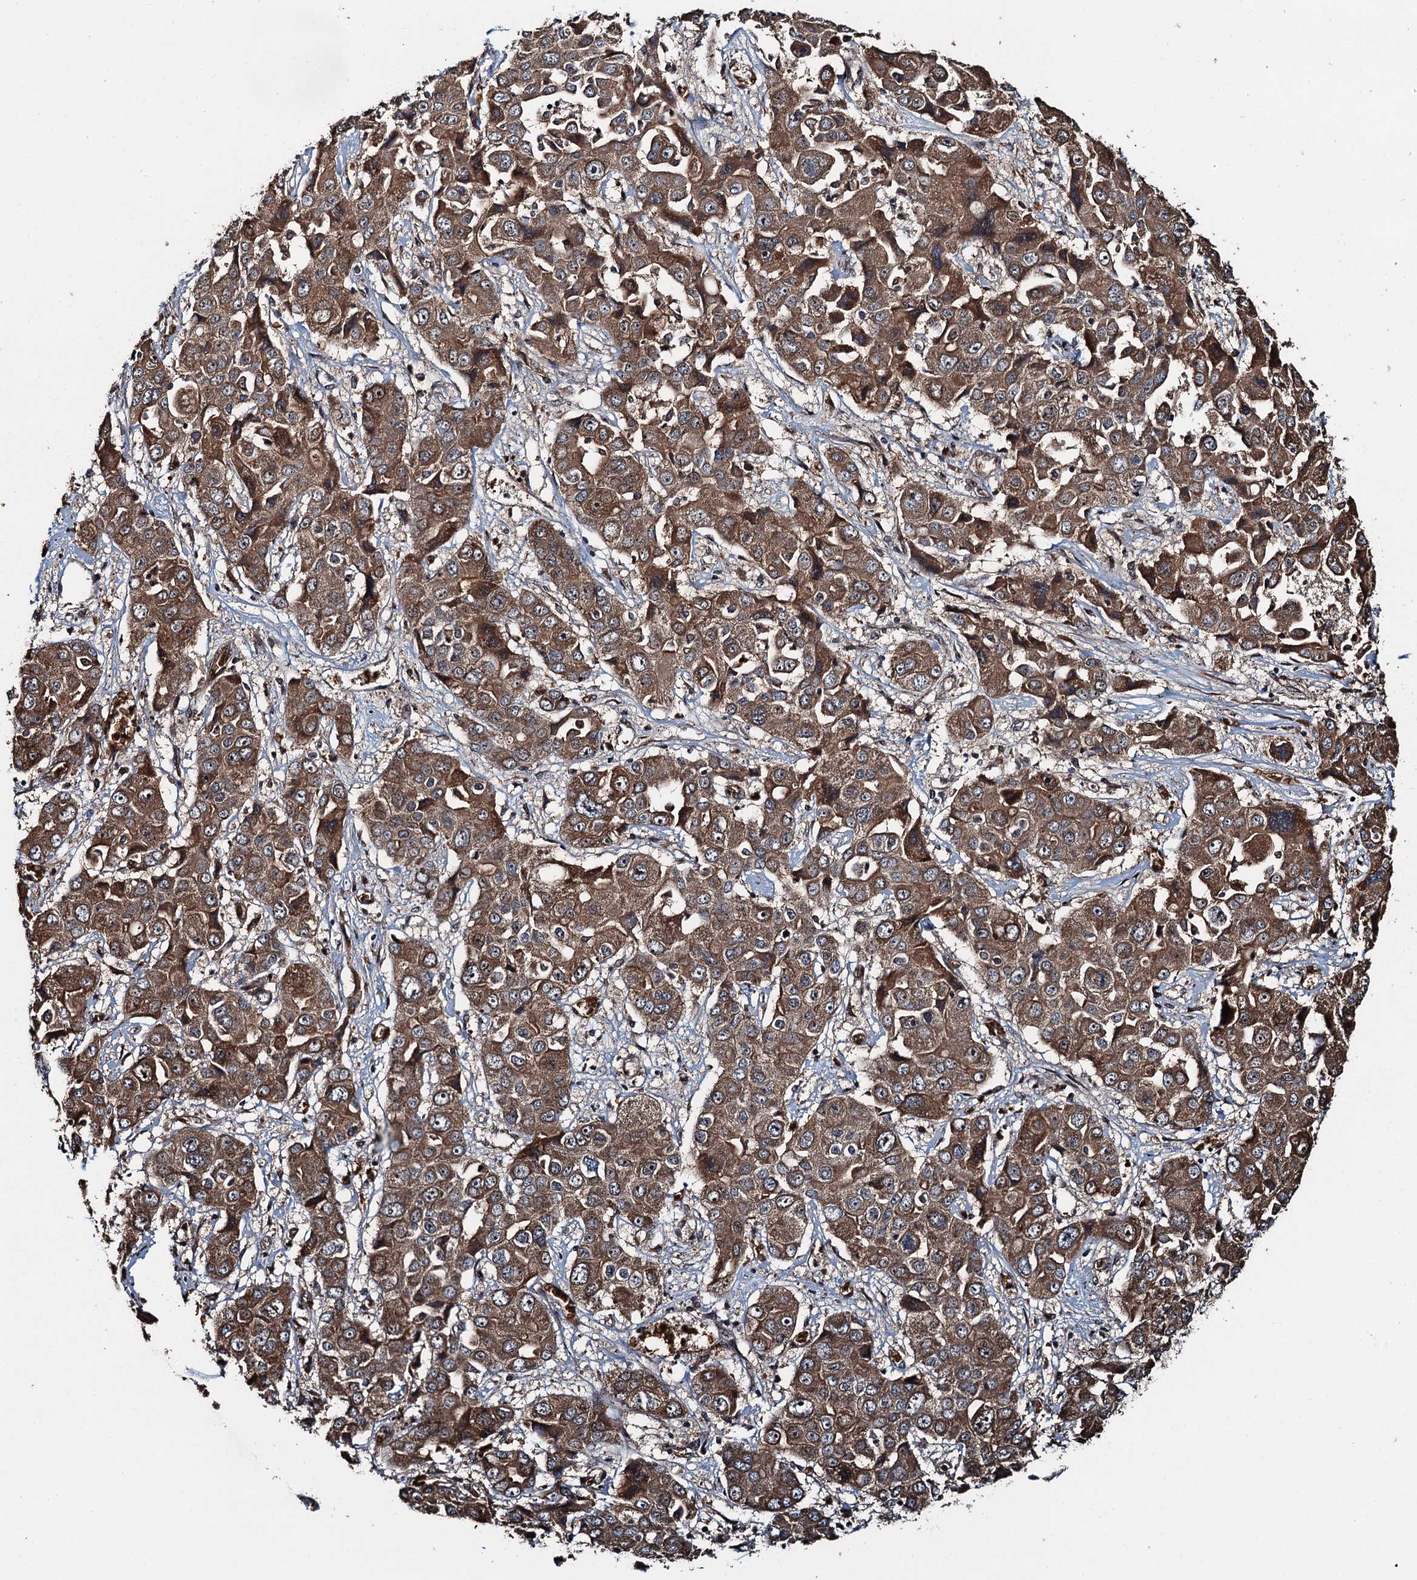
{"staining": {"intensity": "strong", "quantity": ">75%", "location": "cytoplasmic/membranous"}, "tissue": "liver cancer", "cell_type": "Tumor cells", "image_type": "cancer", "snomed": [{"axis": "morphology", "description": "Cholangiocarcinoma"}, {"axis": "topography", "description": "Liver"}], "caption": "Cholangiocarcinoma (liver) stained for a protein (brown) exhibits strong cytoplasmic/membranous positive expression in approximately >75% of tumor cells.", "gene": "SNX32", "patient": {"sex": "male", "age": 67}}